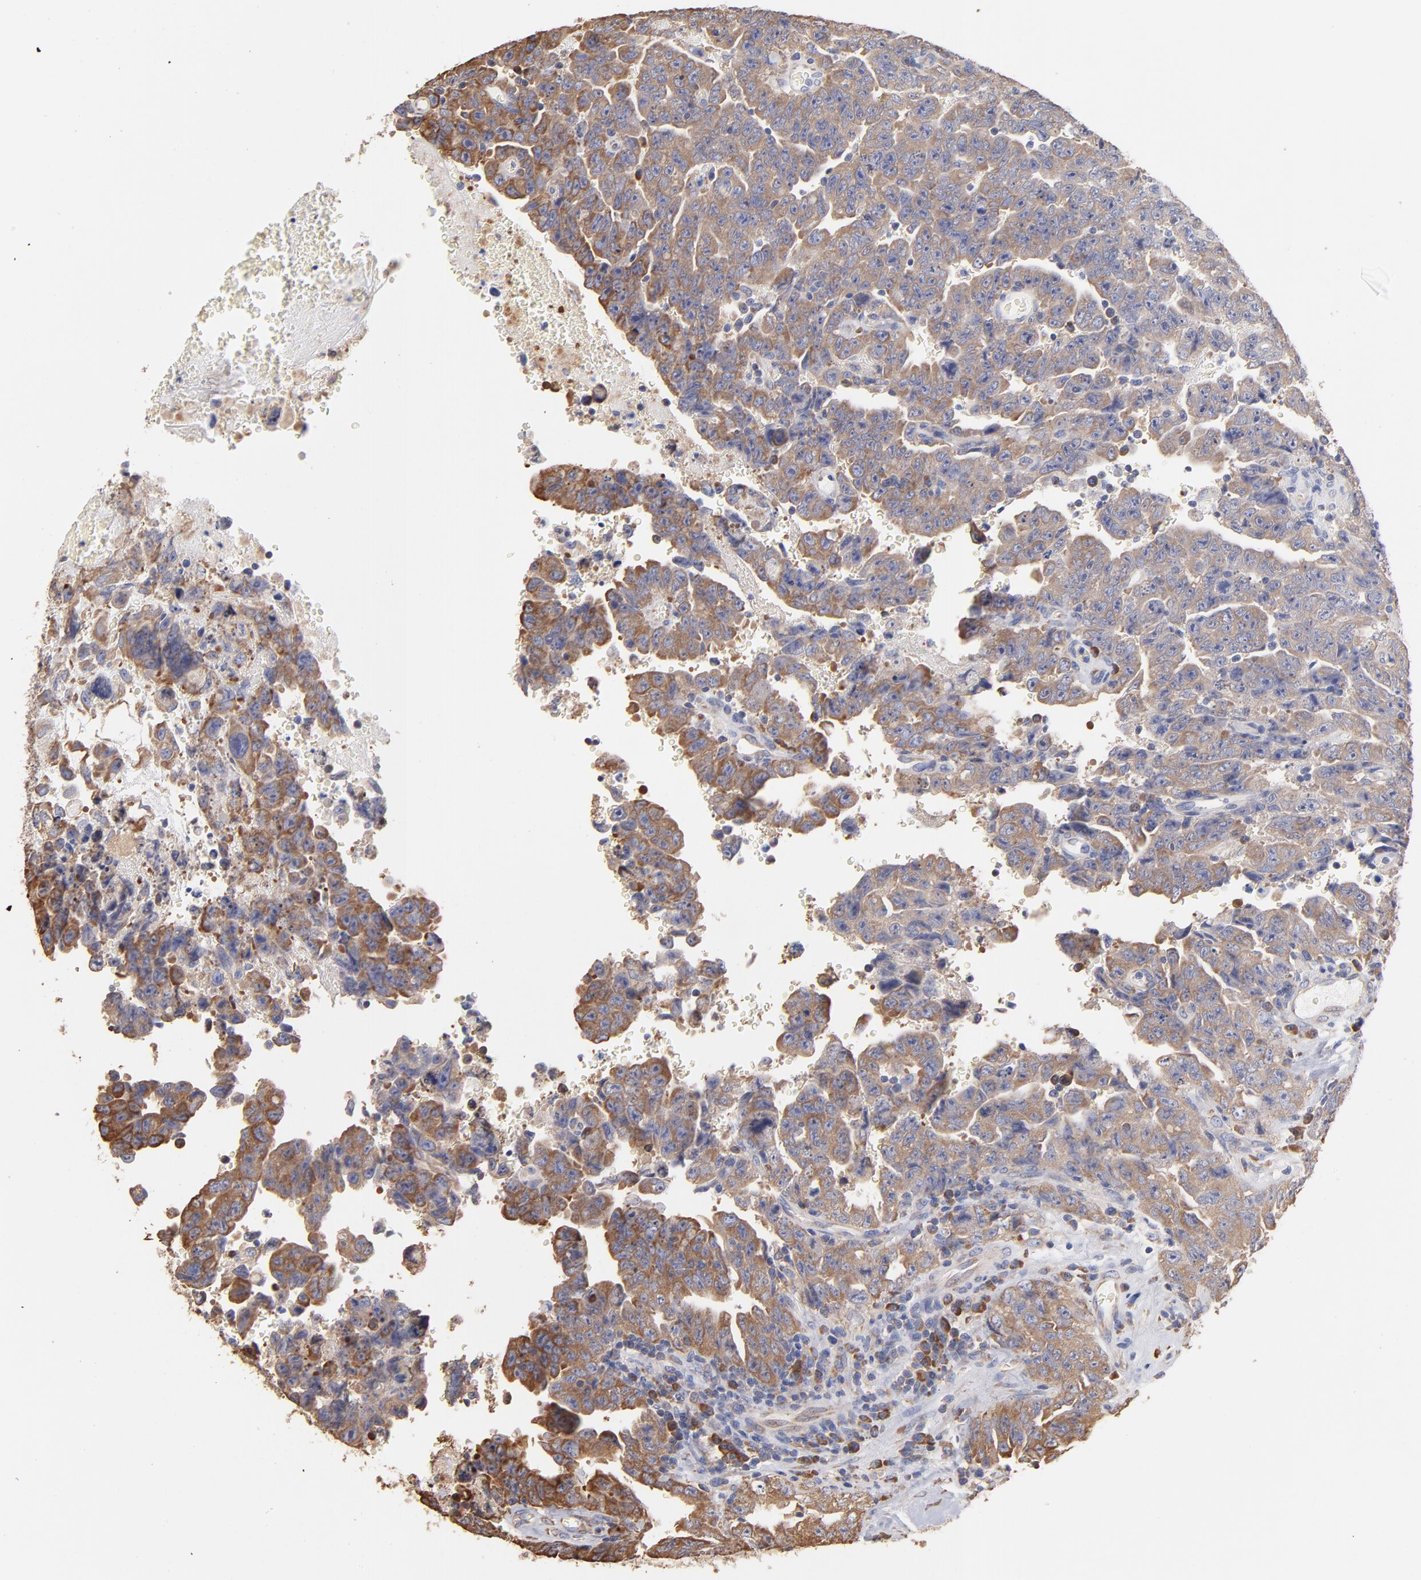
{"staining": {"intensity": "moderate", "quantity": ">75%", "location": "cytoplasmic/membranous"}, "tissue": "testis cancer", "cell_type": "Tumor cells", "image_type": "cancer", "snomed": [{"axis": "morphology", "description": "Carcinoma, Embryonal, NOS"}, {"axis": "topography", "description": "Testis"}], "caption": "Testis embryonal carcinoma tissue displays moderate cytoplasmic/membranous positivity in approximately >75% of tumor cells, visualized by immunohistochemistry. (DAB (3,3'-diaminobenzidine) = brown stain, brightfield microscopy at high magnification).", "gene": "RPL9", "patient": {"sex": "male", "age": 28}}